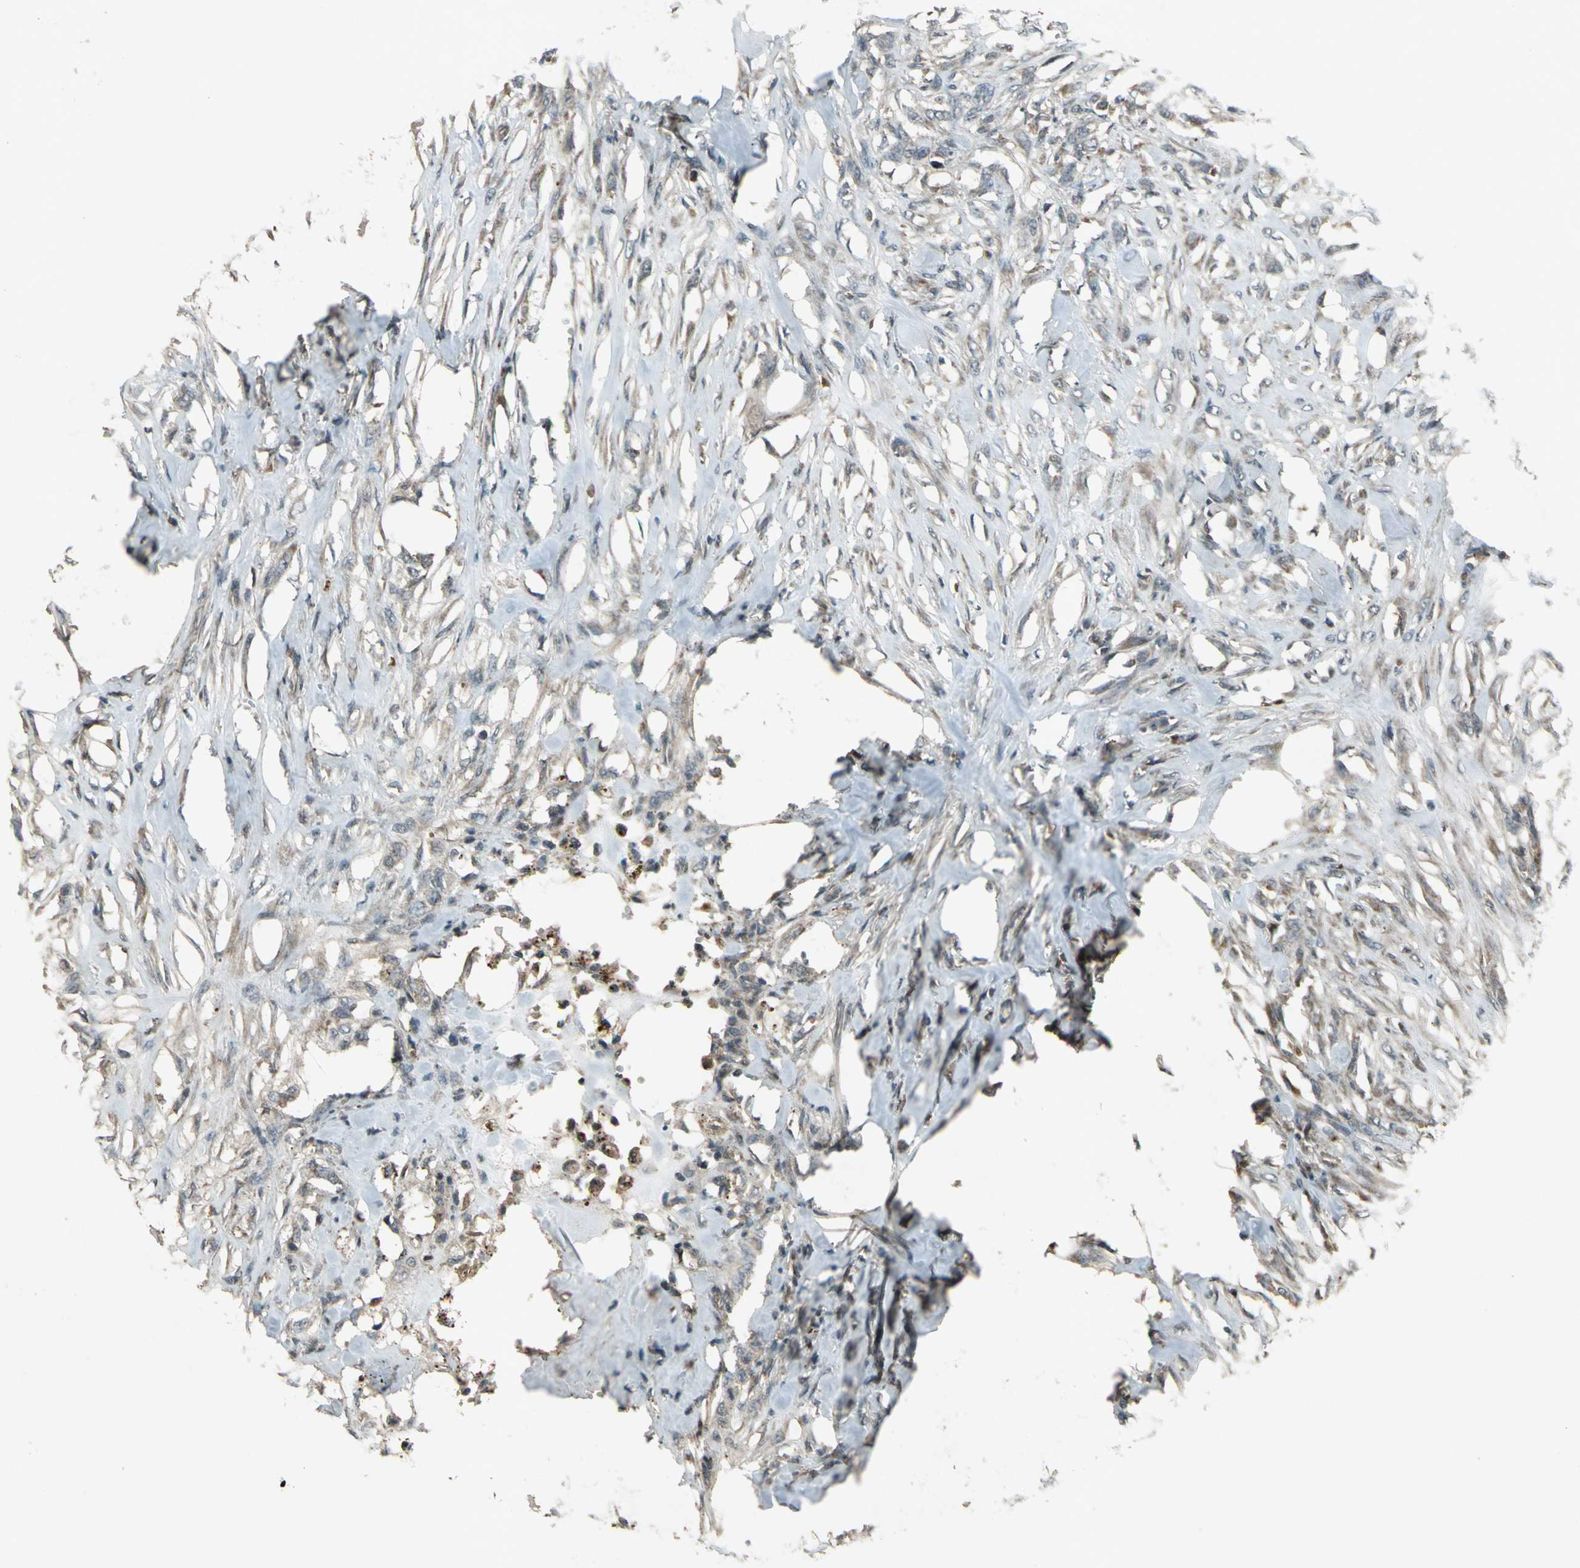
{"staining": {"intensity": "weak", "quantity": ">75%", "location": "cytoplasmic/membranous"}, "tissue": "skin cancer", "cell_type": "Tumor cells", "image_type": "cancer", "snomed": [{"axis": "morphology", "description": "Normal tissue, NOS"}, {"axis": "morphology", "description": "Squamous cell carcinoma, NOS"}, {"axis": "topography", "description": "Skin"}], "caption": "Immunohistochemistry micrograph of neoplastic tissue: human squamous cell carcinoma (skin) stained using immunohistochemistry (IHC) reveals low levels of weak protein expression localized specifically in the cytoplasmic/membranous of tumor cells, appearing as a cytoplasmic/membranous brown color.", "gene": "SEPTIN4", "patient": {"sex": "female", "age": 59}}